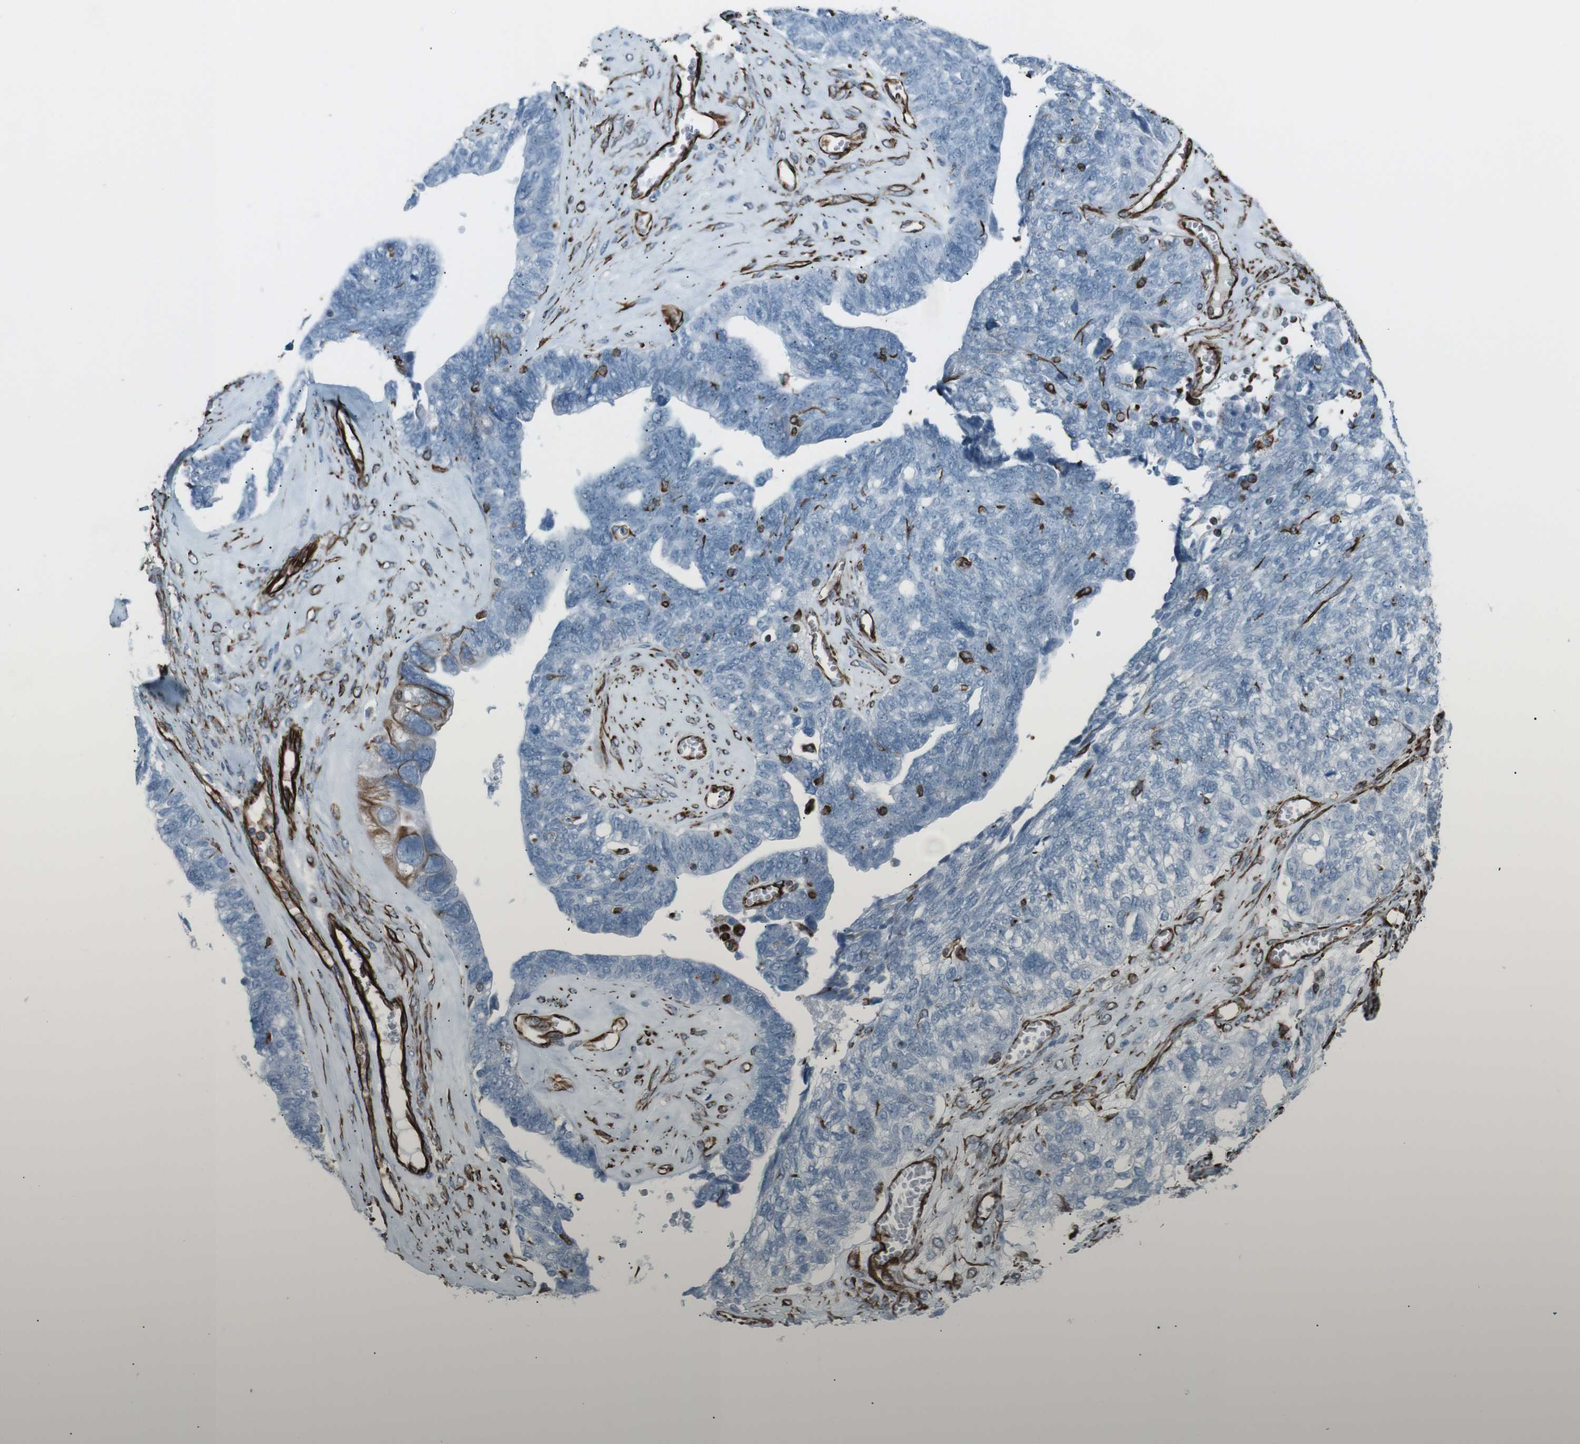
{"staining": {"intensity": "weak", "quantity": "<25%", "location": "cytoplasmic/membranous"}, "tissue": "ovarian cancer", "cell_type": "Tumor cells", "image_type": "cancer", "snomed": [{"axis": "morphology", "description": "Cystadenocarcinoma, serous, NOS"}, {"axis": "topography", "description": "Ovary"}], "caption": "Ovarian cancer stained for a protein using IHC reveals no positivity tumor cells.", "gene": "ZDHHC6", "patient": {"sex": "female", "age": 79}}